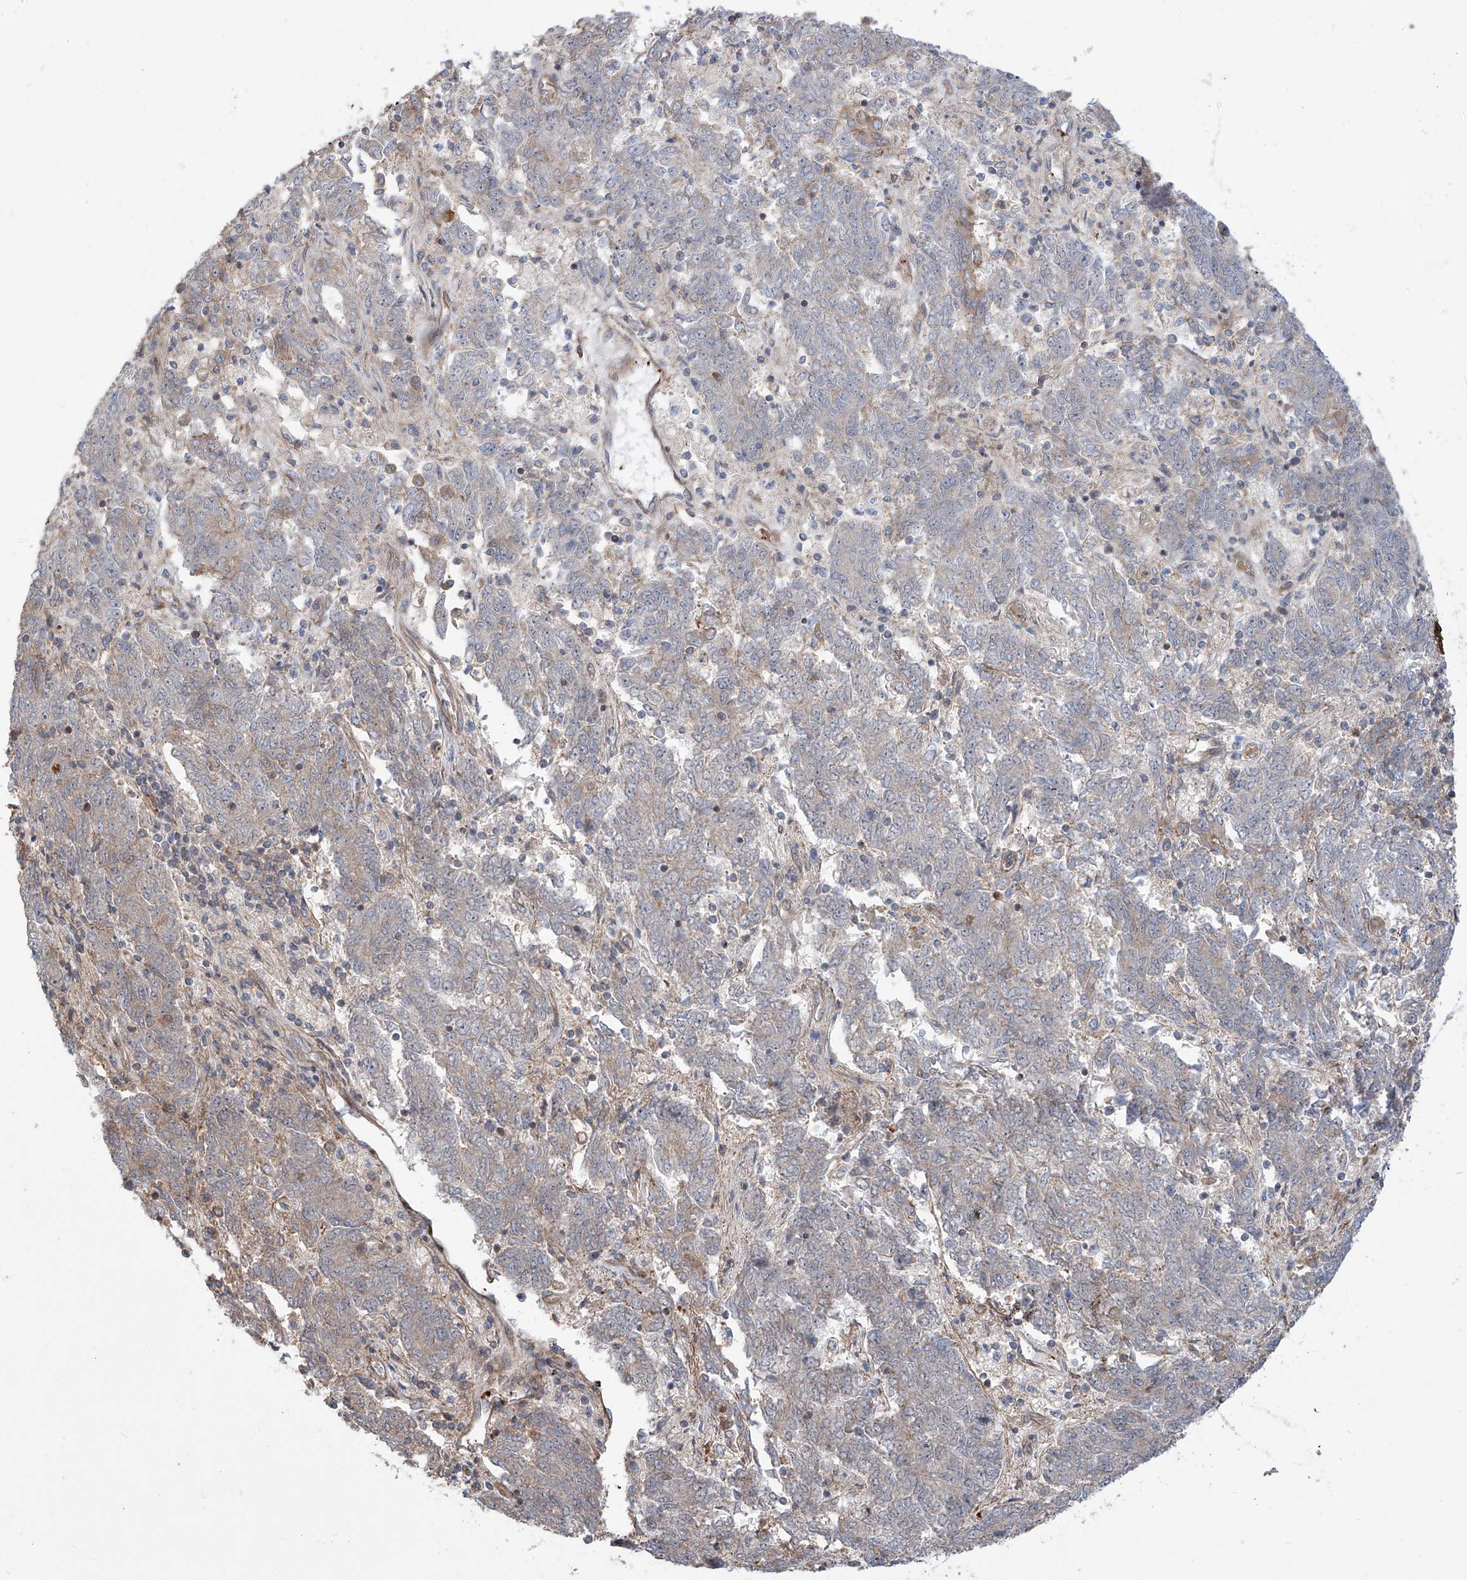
{"staining": {"intensity": "negative", "quantity": "none", "location": "none"}, "tissue": "endometrial cancer", "cell_type": "Tumor cells", "image_type": "cancer", "snomed": [{"axis": "morphology", "description": "Adenocarcinoma, NOS"}, {"axis": "topography", "description": "Endometrium"}], "caption": "Immunohistochemistry histopathology image of endometrial cancer (adenocarcinoma) stained for a protein (brown), which shows no expression in tumor cells.", "gene": "APAF1", "patient": {"sex": "female", "age": 80}}